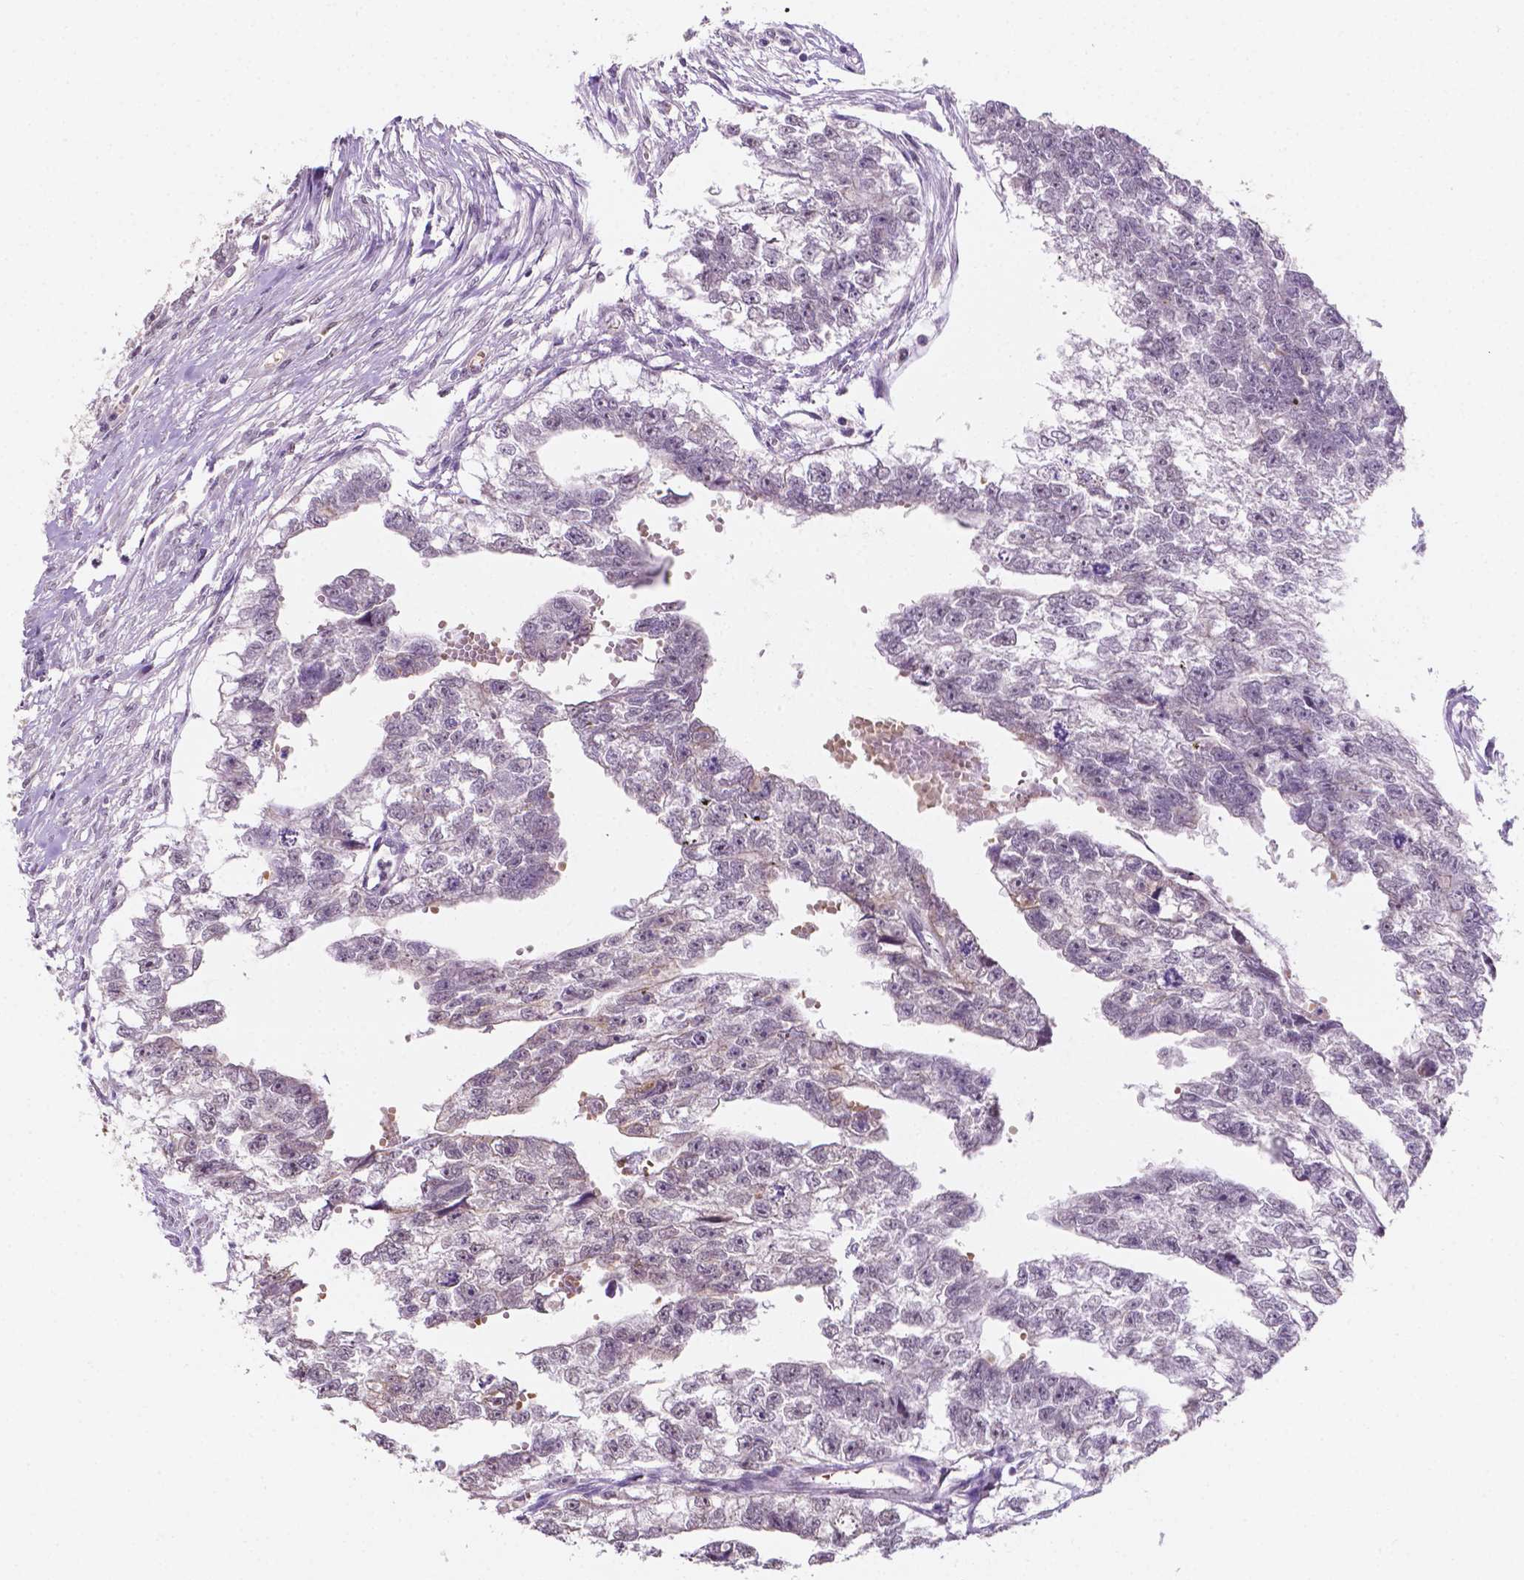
{"staining": {"intensity": "negative", "quantity": "none", "location": "none"}, "tissue": "testis cancer", "cell_type": "Tumor cells", "image_type": "cancer", "snomed": [{"axis": "morphology", "description": "Carcinoma, Embryonal, NOS"}, {"axis": "morphology", "description": "Teratoma, malignant, NOS"}, {"axis": "topography", "description": "Testis"}], "caption": "This is an IHC histopathology image of human testis malignant teratoma. There is no staining in tumor cells.", "gene": "SHLD3", "patient": {"sex": "male", "age": 44}}